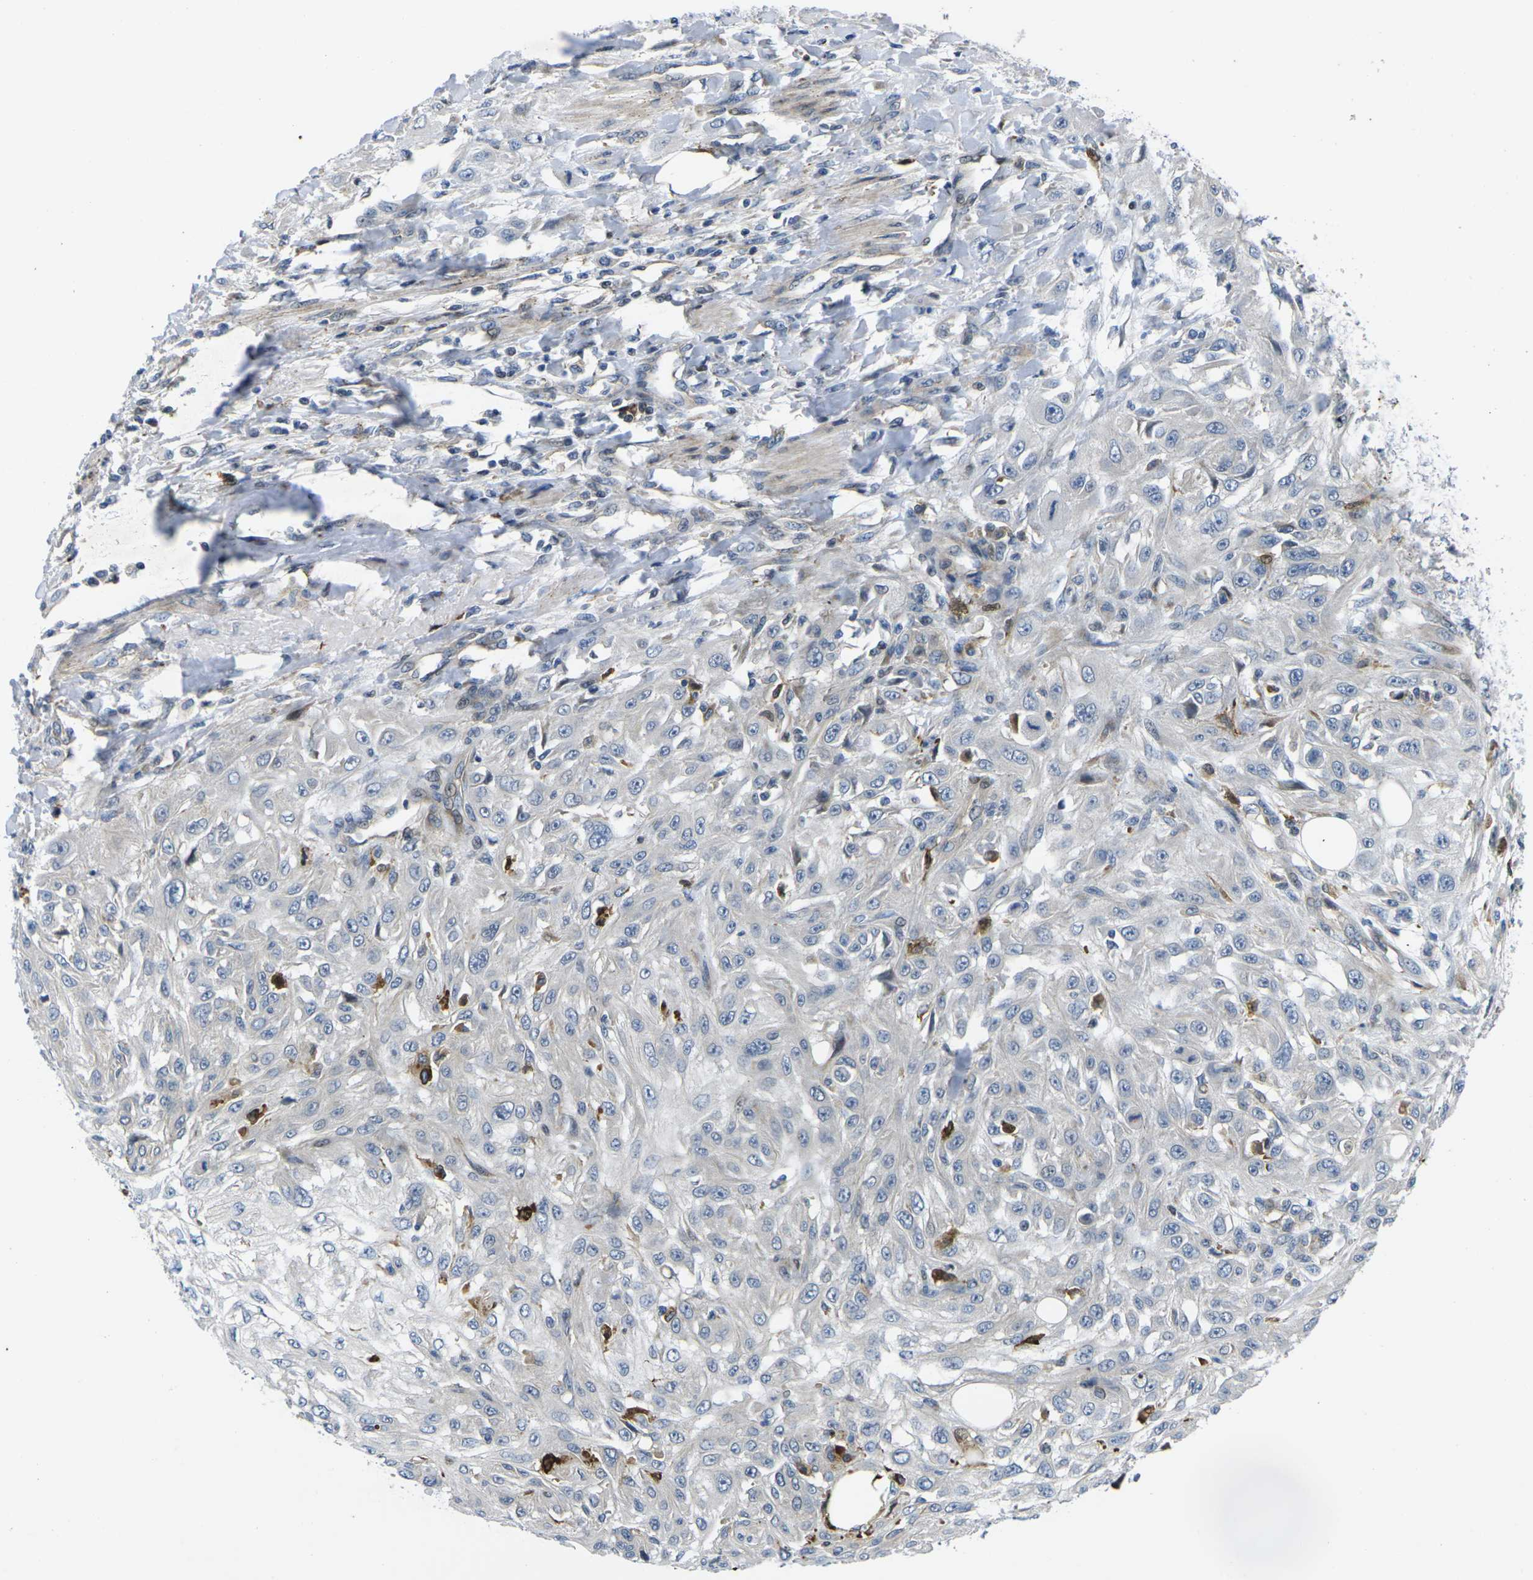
{"staining": {"intensity": "negative", "quantity": "none", "location": "none"}, "tissue": "skin cancer", "cell_type": "Tumor cells", "image_type": "cancer", "snomed": [{"axis": "morphology", "description": "Squamous cell carcinoma, NOS"}, {"axis": "topography", "description": "Skin"}], "caption": "An immunohistochemistry photomicrograph of skin squamous cell carcinoma is shown. There is no staining in tumor cells of skin squamous cell carcinoma.", "gene": "ROBO2", "patient": {"sex": "male", "age": 75}}